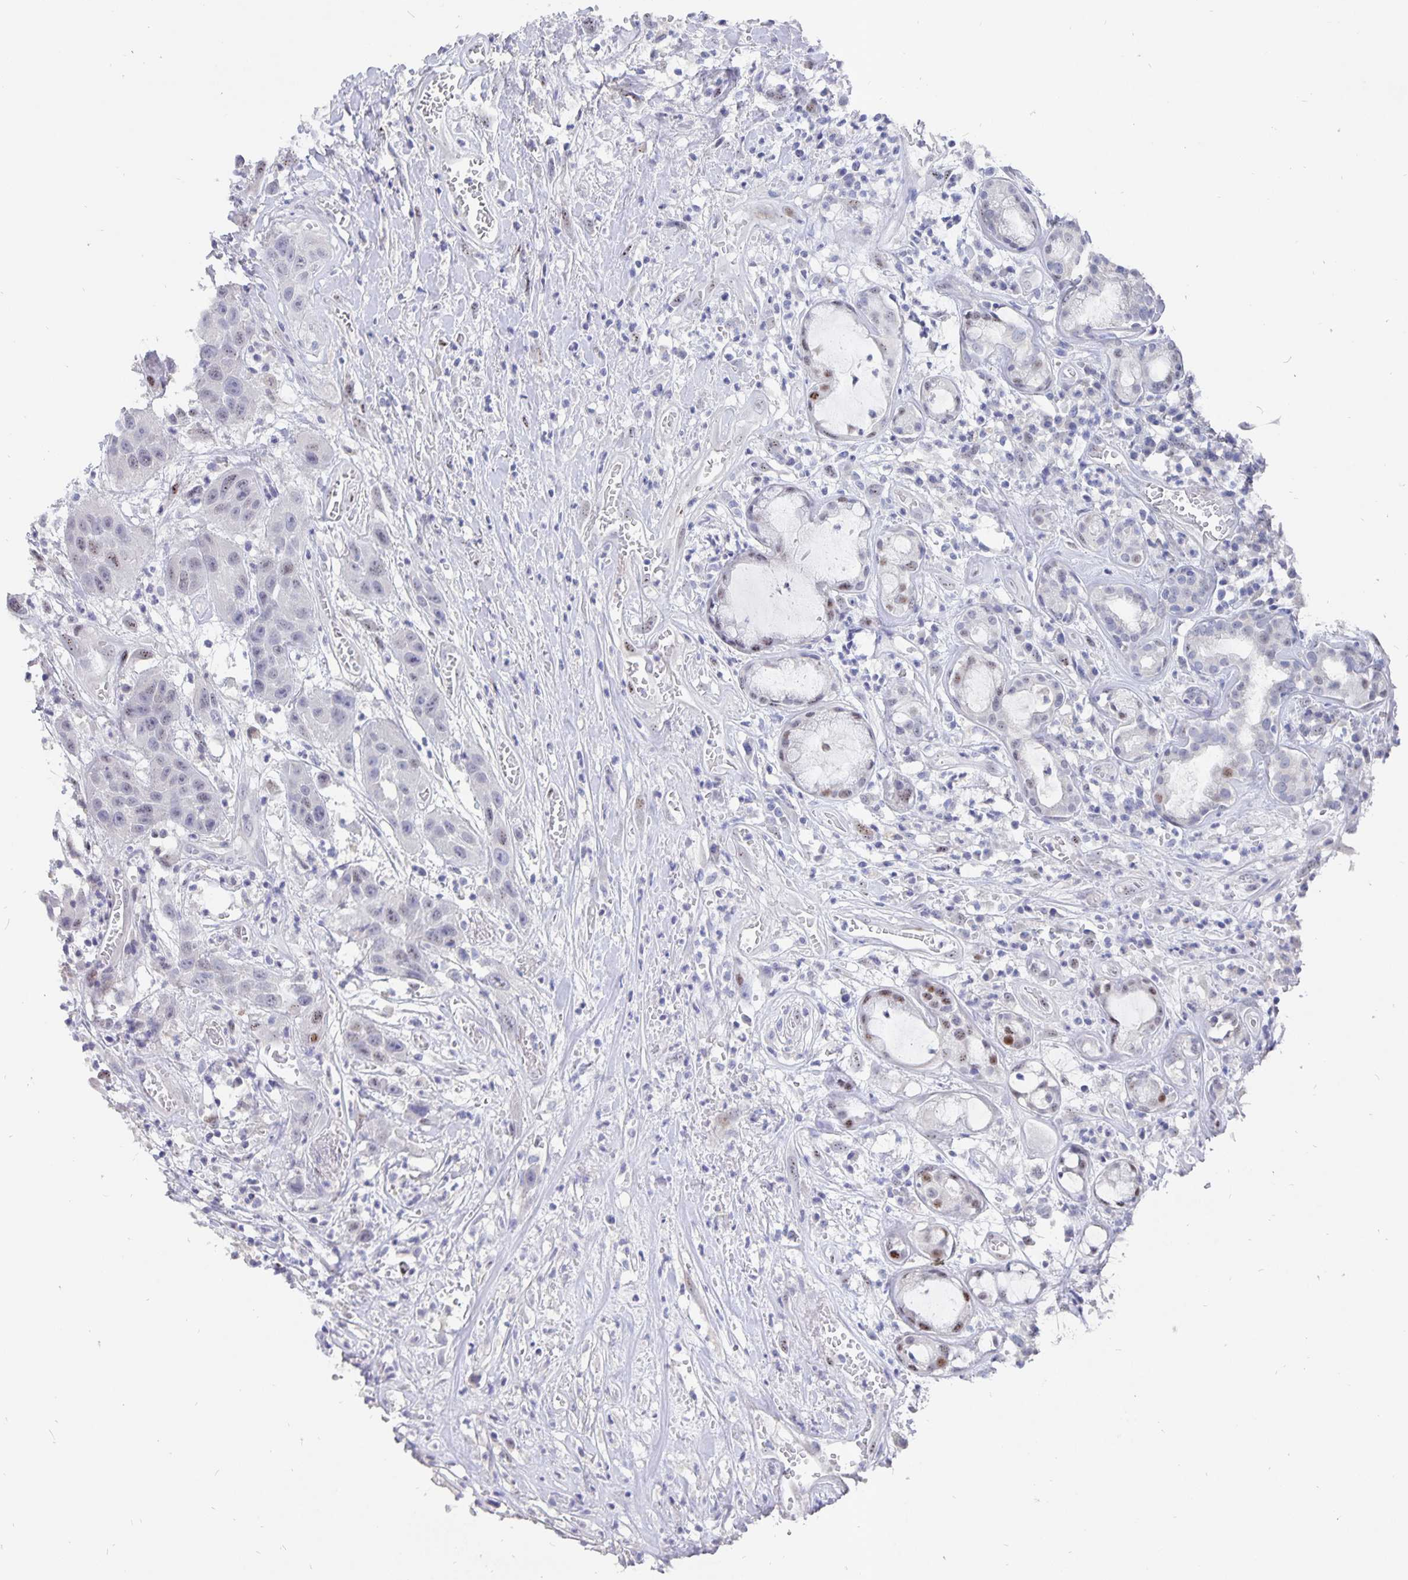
{"staining": {"intensity": "weak", "quantity": "<25%", "location": "nuclear"}, "tissue": "head and neck cancer", "cell_type": "Tumor cells", "image_type": "cancer", "snomed": [{"axis": "morphology", "description": "Squamous cell carcinoma, NOS"}, {"axis": "topography", "description": "Head-Neck"}], "caption": "Tumor cells show no significant protein expression in squamous cell carcinoma (head and neck). The staining is performed using DAB brown chromogen with nuclei counter-stained in using hematoxylin.", "gene": "SMOC1", "patient": {"sex": "male", "age": 57}}